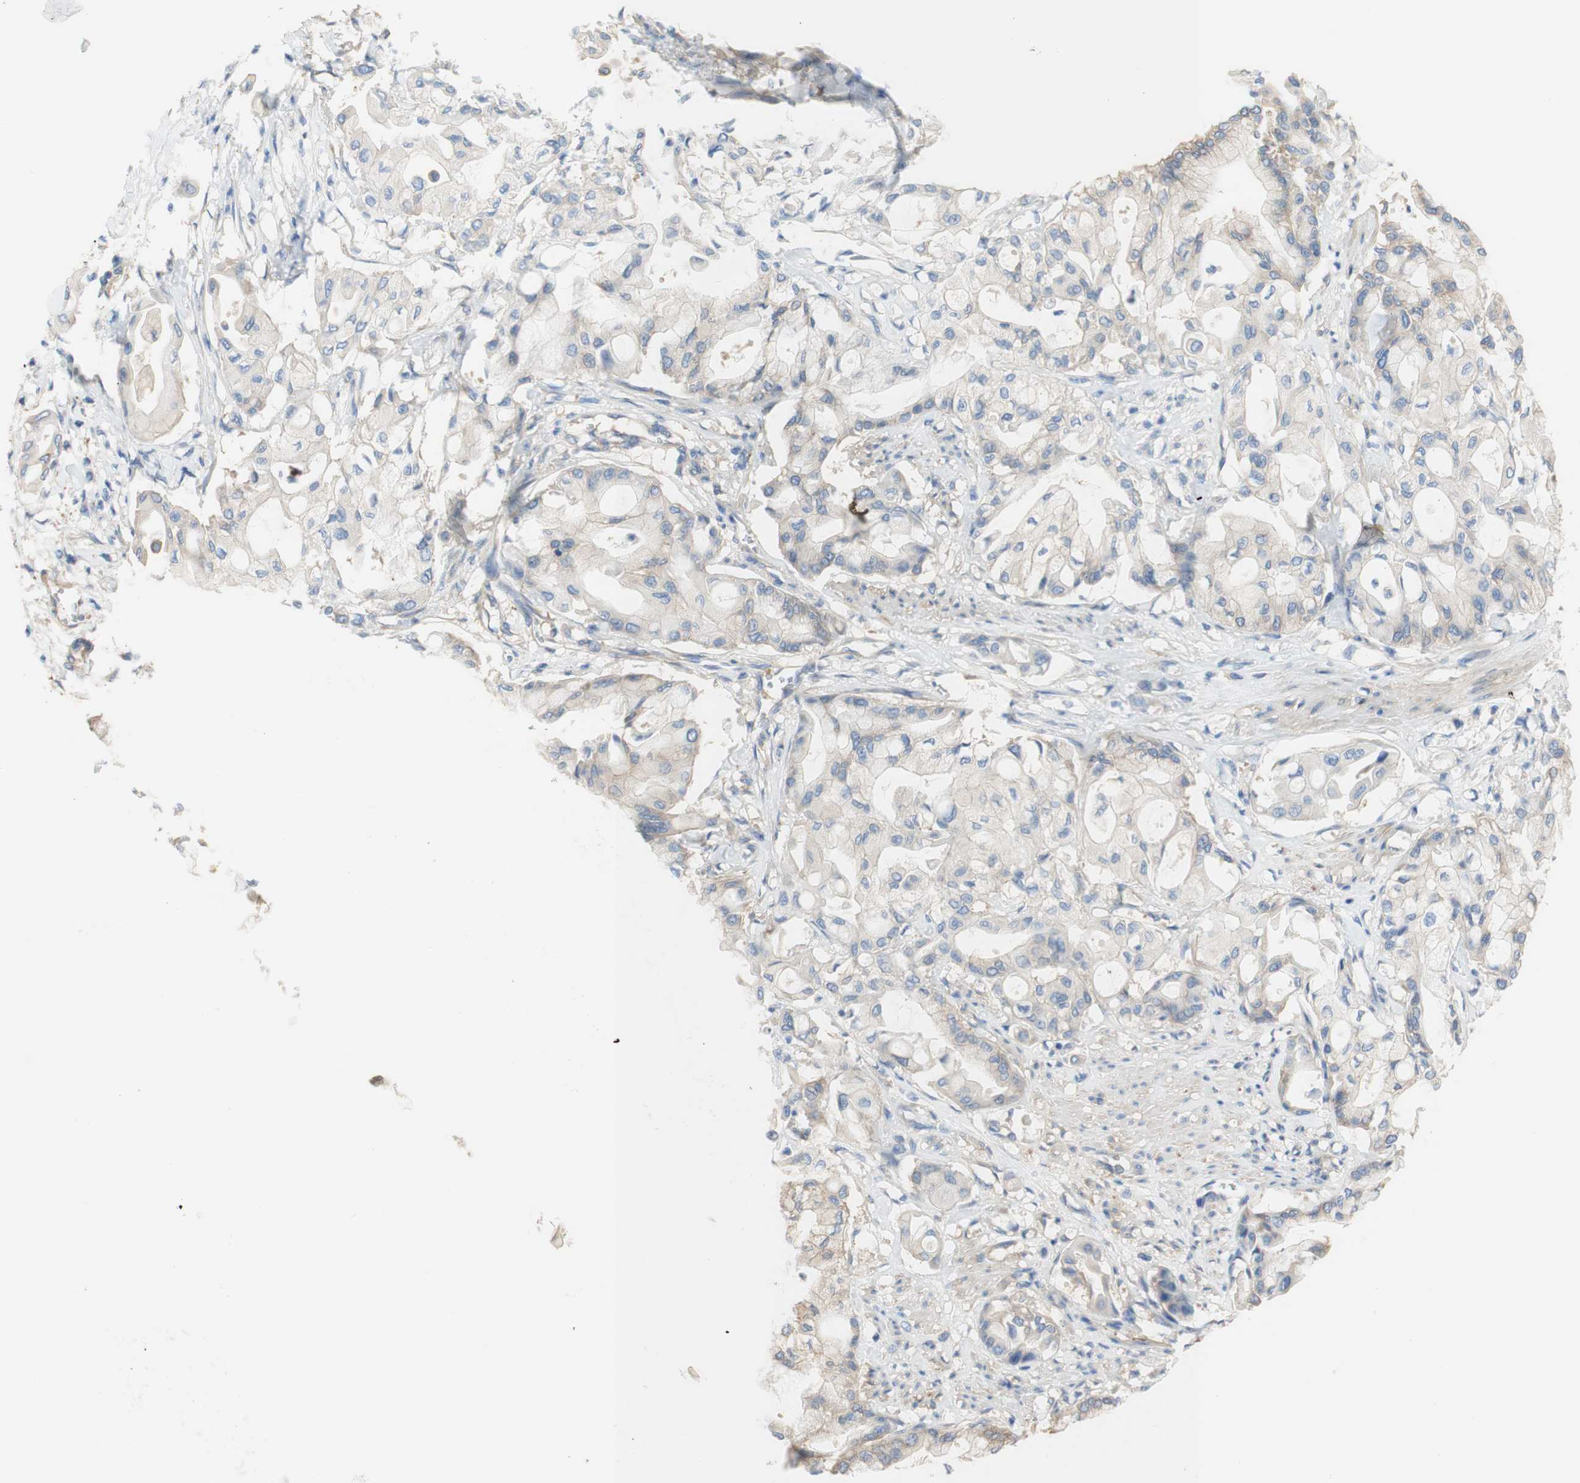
{"staining": {"intensity": "weak", "quantity": ">75%", "location": "cytoplasmic/membranous"}, "tissue": "pancreatic cancer", "cell_type": "Tumor cells", "image_type": "cancer", "snomed": [{"axis": "morphology", "description": "Adenocarcinoma, NOS"}, {"axis": "morphology", "description": "Adenocarcinoma, metastatic, NOS"}, {"axis": "topography", "description": "Lymph node"}, {"axis": "topography", "description": "Pancreas"}, {"axis": "topography", "description": "Duodenum"}], "caption": "Immunohistochemical staining of pancreatic cancer (metastatic adenocarcinoma) shows low levels of weak cytoplasmic/membranous staining in approximately >75% of tumor cells.", "gene": "ATP2B1", "patient": {"sex": "female", "age": 64}}